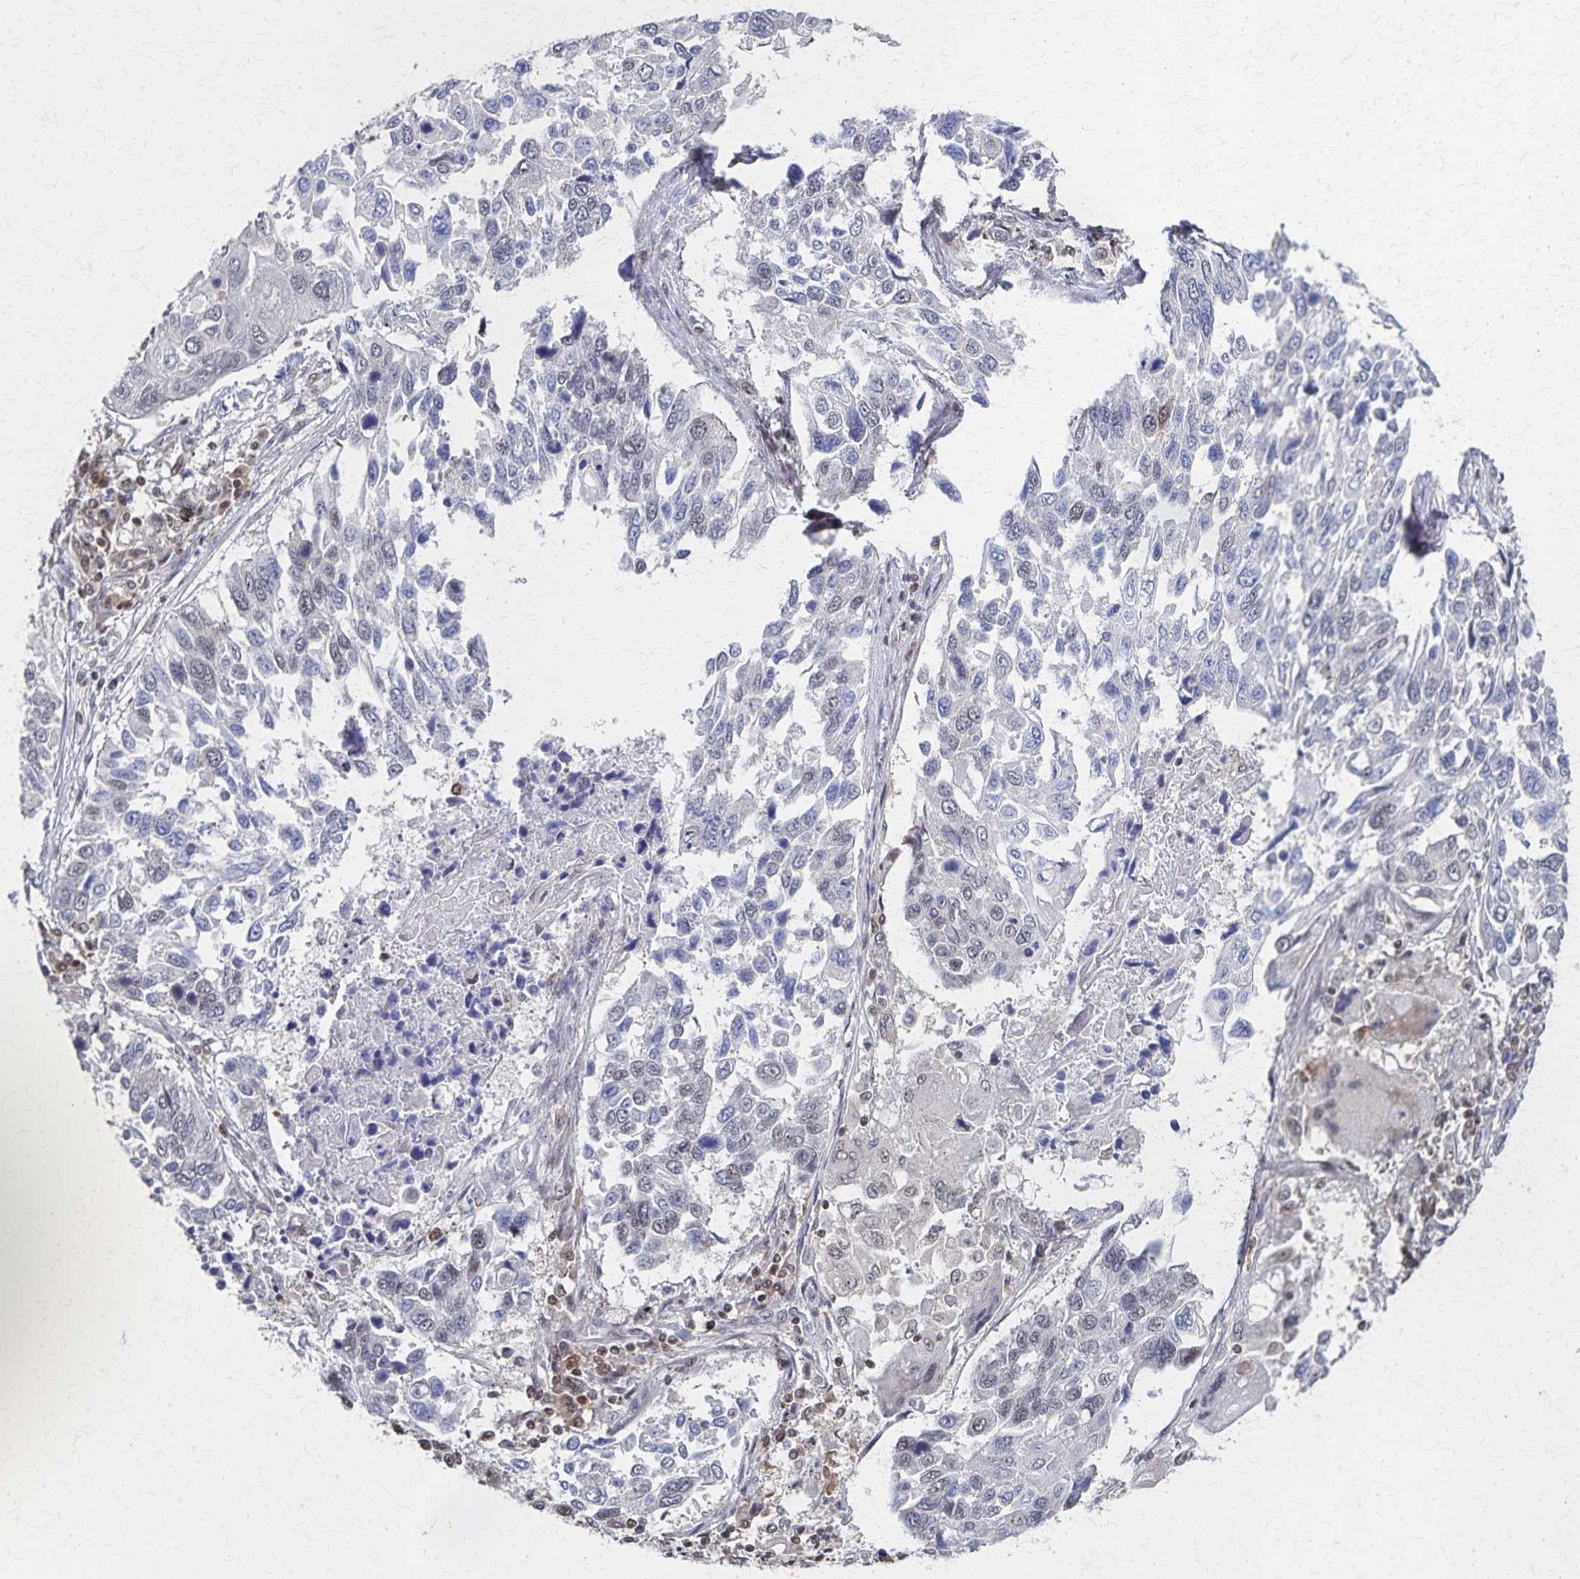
{"staining": {"intensity": "negative", "quantity": "none", "location": "none"}, "tissue": "lung cancer", "cell_type": "Tumor cells", "image_type": "cancer", "snomed": [{"axis": "morphology", "description": "Squamous cell carcinoma, NOS"}, {"axis": "topography", "description": "Lung"}], "caption": "The immunohistochemistry image has no significant expression in tumor cells of lung cancer tissue.", "gene": "GTF2B", "patient": {"sex": "male", "age": 62}}